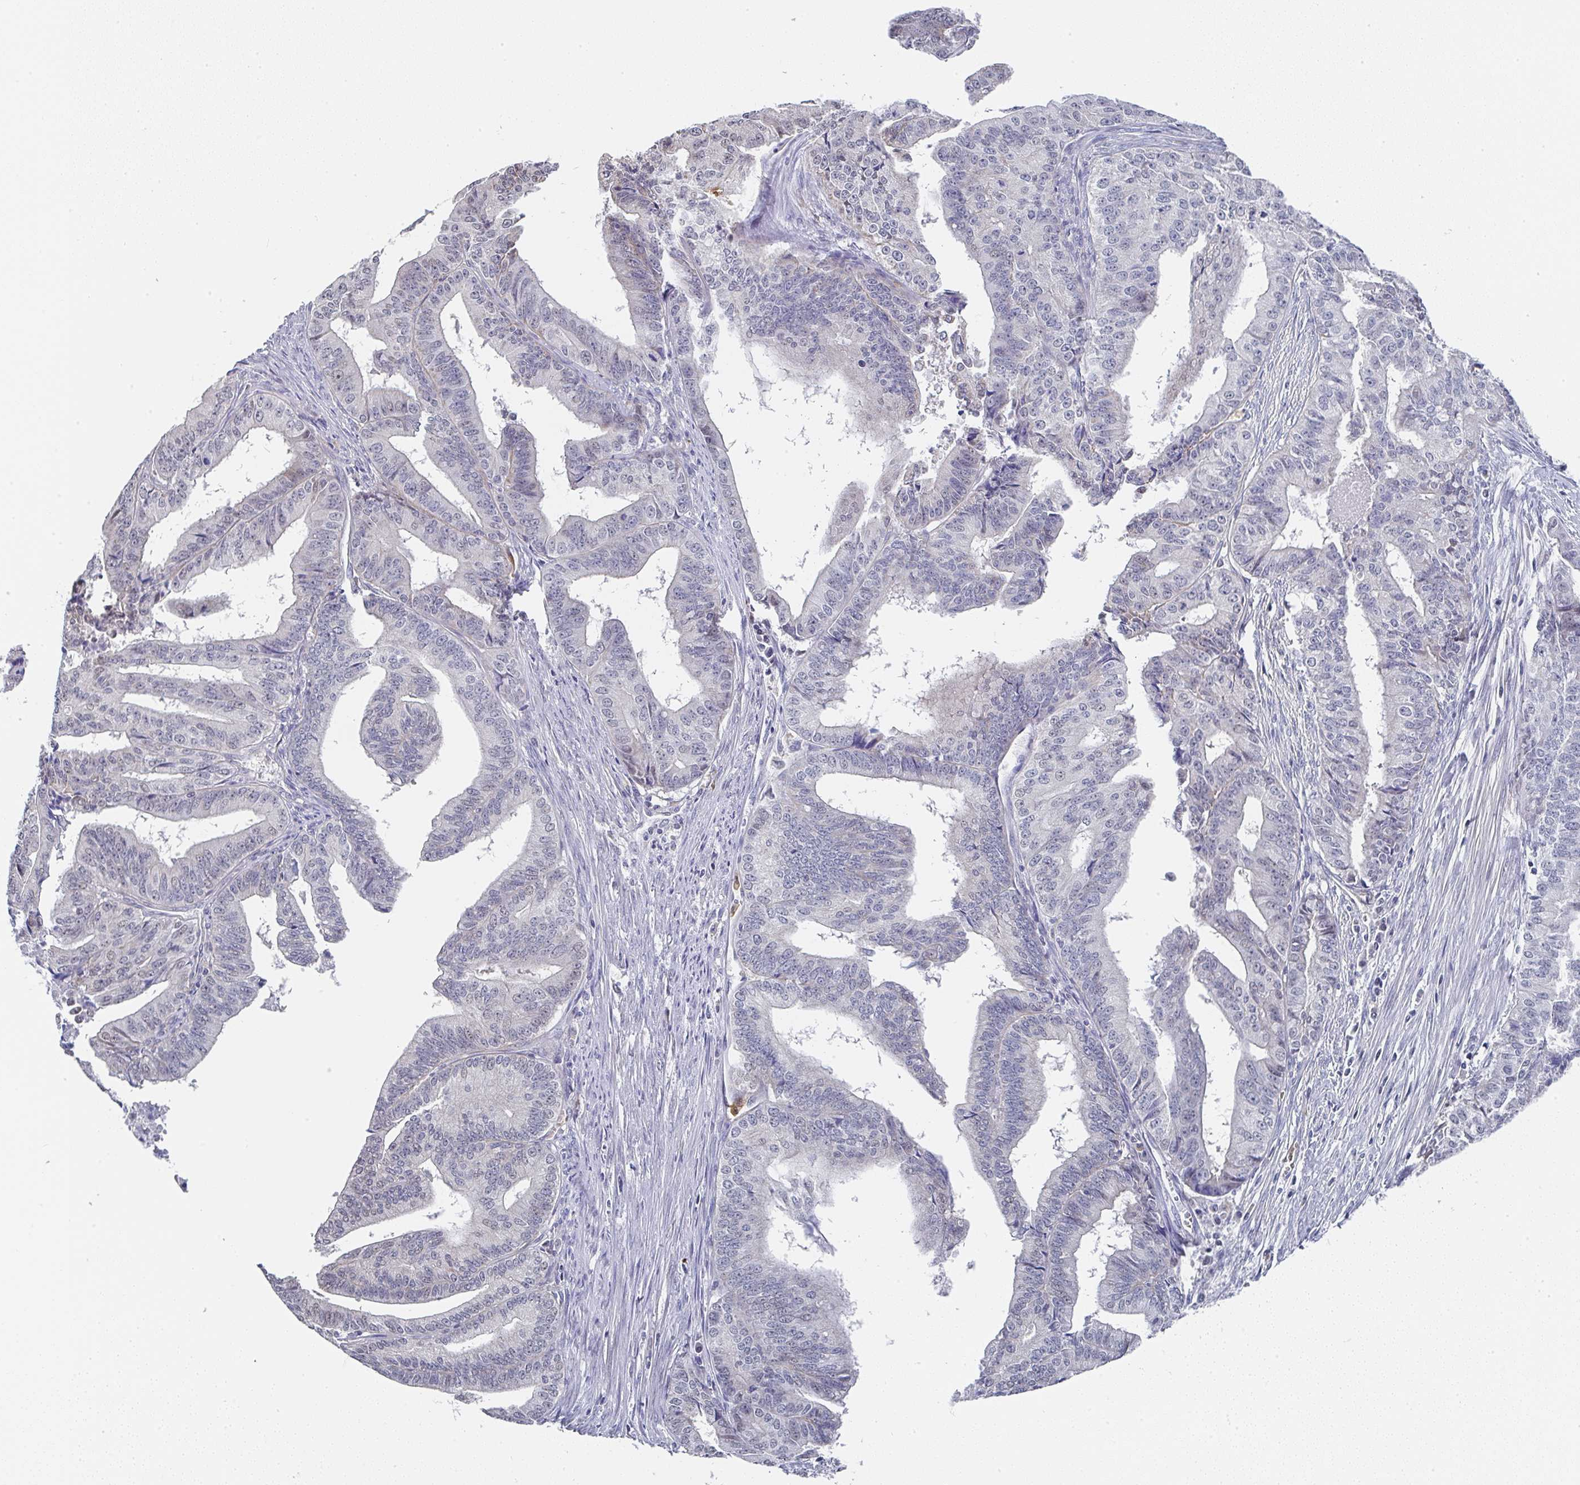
{"staining": {"intensity": "negative", "quantity": "none", "location": "none"}, "tissue": "endometrial cancer", "cell_type": "Tumor cells", "image_type": "cancer", "snomed": [{"axis": "morphology", "description": "Adenocarcinoma, NOS"}, {"axis": "topography", "description": "Endometrium"}], "caption": "Tumor cells show no significant positivity in adenocarcinoma (endometrial).", "gene": "NCF1", "patient": {"sex": "female", "age": 65}}